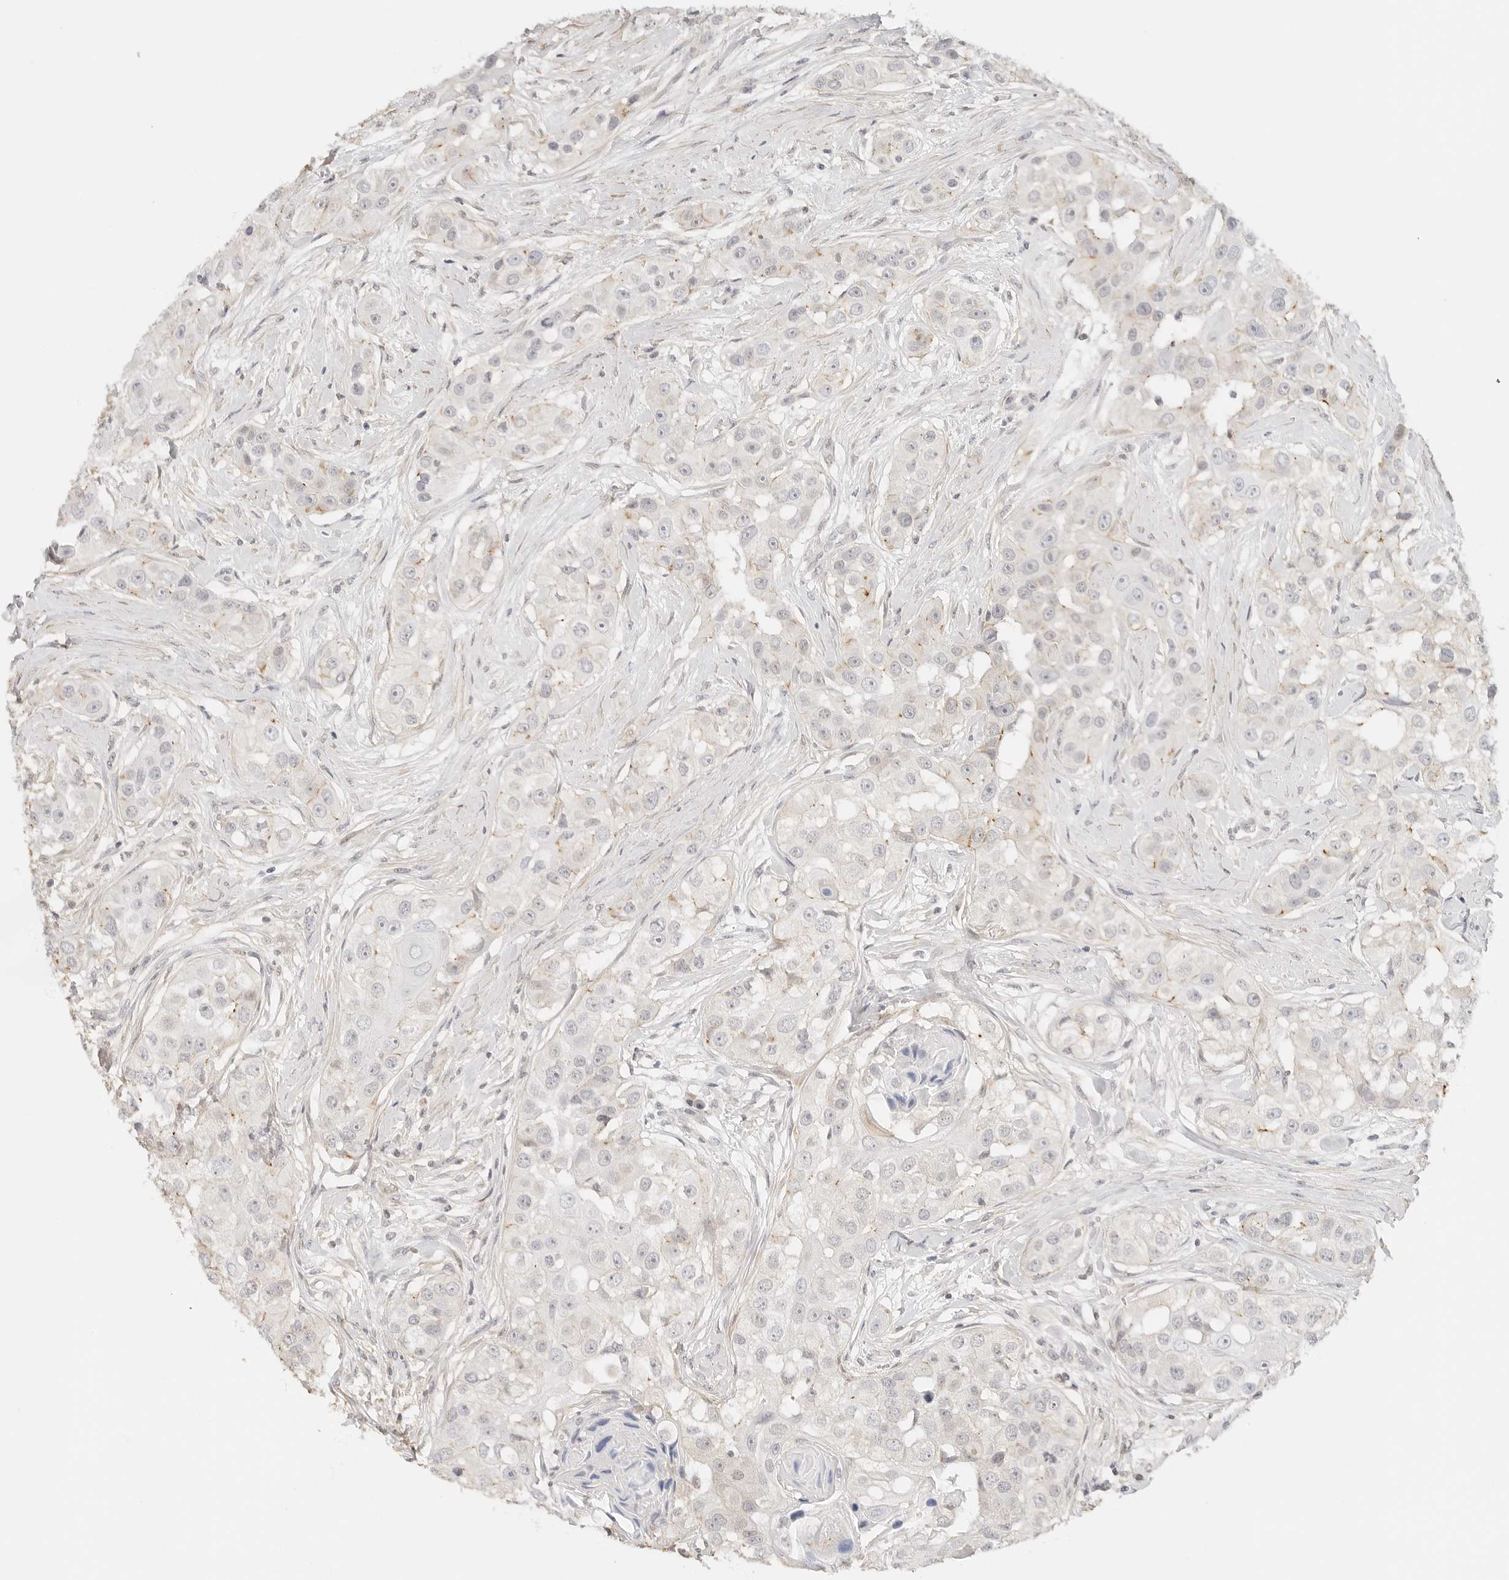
{"staining": {"intensity": "weak", "quantity": "<25%", "location": "cytoplasmic/membranous"}, "tissue": "head and neck cancer", "cell_type": "Tumor cells", "image_type": "cancer", "snomed": [{"axis": "morphology", "description": "Normal tissue, NOS"}, {"axis": "morphology", "description": "Squamous cell carcinoma, NOS"}, {"axis": "topography", "description": "Skeletal muscle"}, {"axis": "topography", "description": "Head-Neck"}], "caption": "This is an IHC histopathology image of human squamous cell carcinoma (head and neck). There is no expression in tumor cells.", "gene": "PCDH19", "patient": {"sex": "male", "age": 51}}